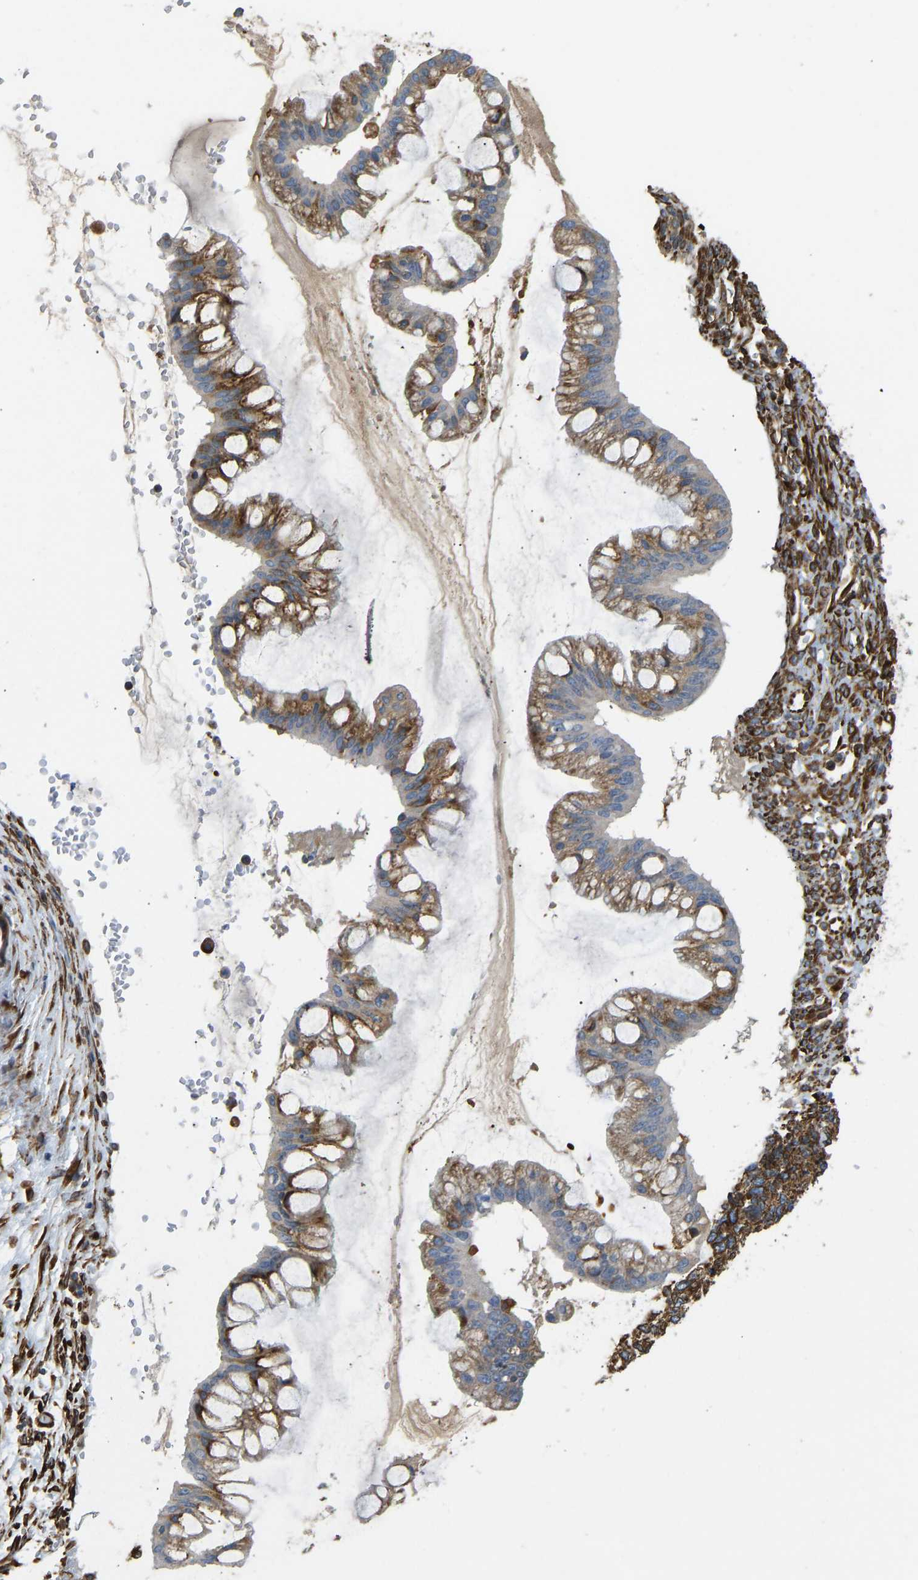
{"staining": {"intensity": "moderate", "quantity": ">75%", "location": "cytoplasmic/membranous"}, "tissue": "ovarian cancer", "cell_type": "Tumor cells", "image_type": "cancer", "snomed": [{"axis": "morphology", "description": "Cystadenocarcinoma, mucinous, NOS"}, {"axis": "topography", "description": "Ovary"}], "caption": "Approximately >75% of tumor cells in ovarian mucinous cystadenocarcinoma exhibit moderate cytoplasmic/membranous protein positivity as visualized by brown immunohistochemical staining.", "gene": "BEX3", "patient": {"sex": "female", "age": 73}}